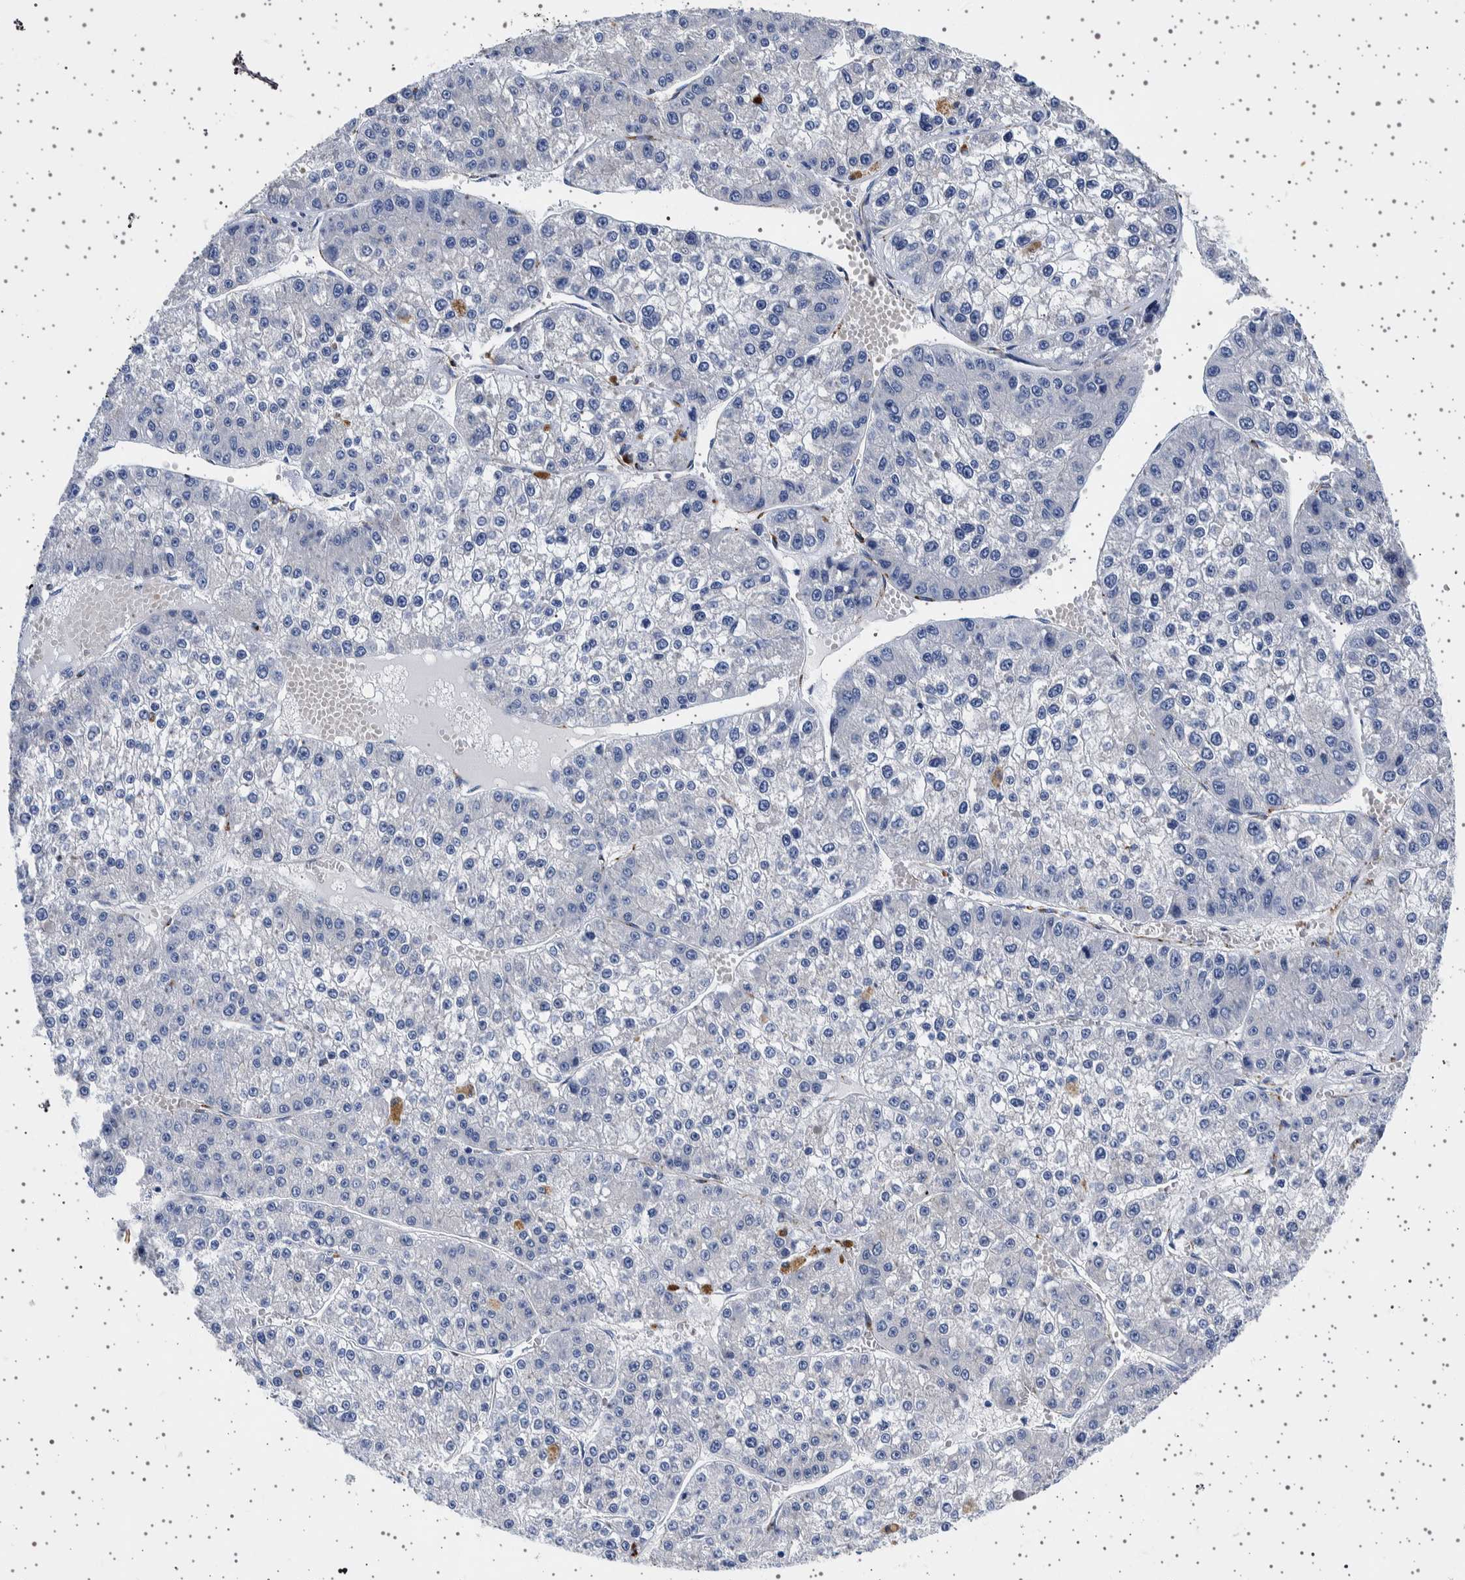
{"staining": {"intensity": "negative", "quantity": "none", "location": "none"}, "tissue": "liver cancer", "cell_type": "Tumor cells", "image_type": "cancer", "snomed": [{"axis": "morphology", "description": "Carcinoma, Hepatocellular, NOS"}, {"axis": "topography", "description": "Liver"}], "caption": "Human liver hepatocellular carcinoma stained for a protein using immunohistochemistry (IHC) demonstrates no expression in tumor cells.", "gene": "SEPTIN4", "patient": {"sex": "female", "age": 73}}